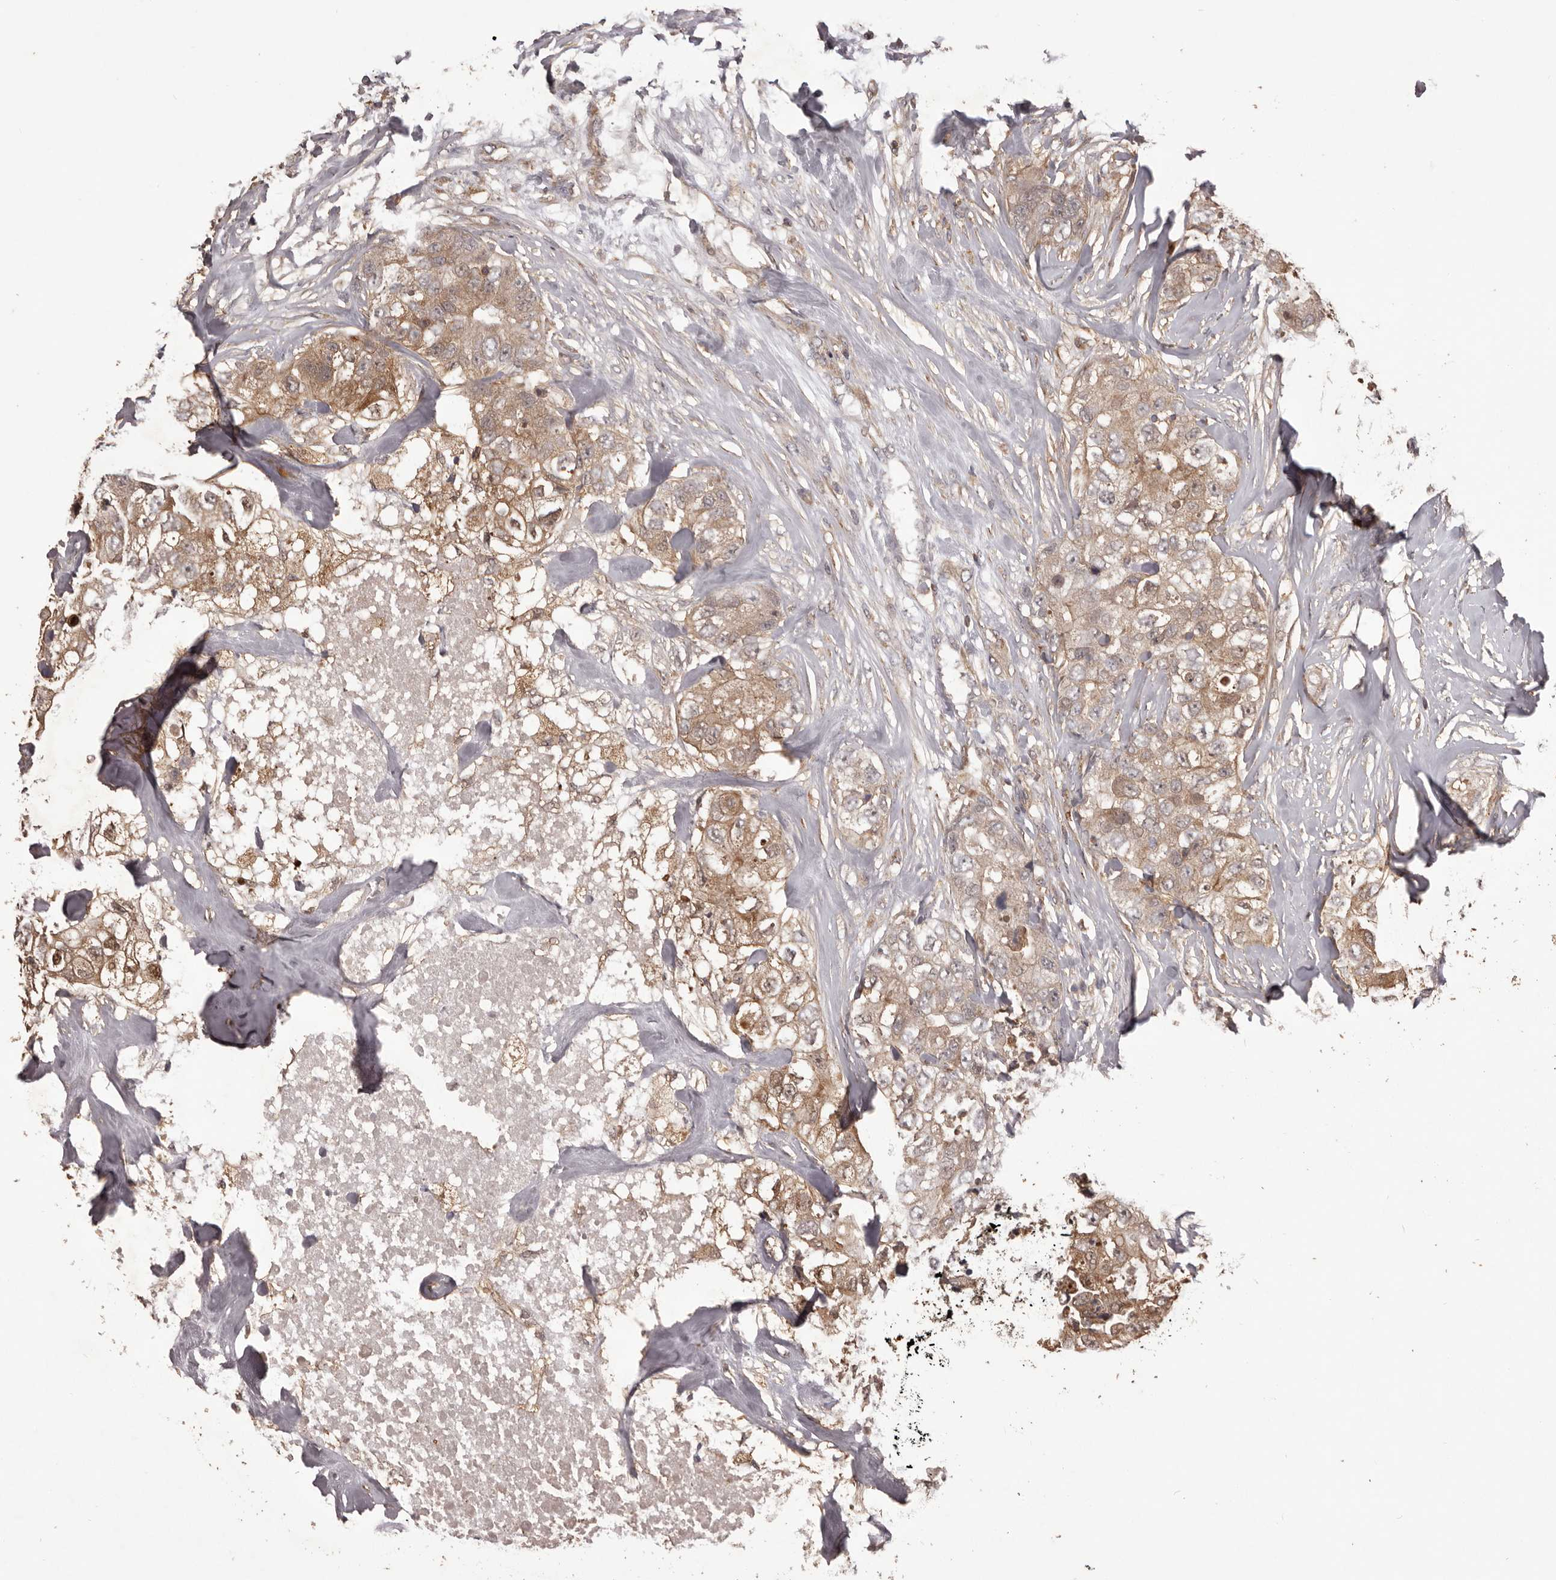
{"staining": {"intensity": "weak", "quantity": ">75%", "location": "cytoplasmic/membranous"}, "tissue": "breast cancer", "cell_type": "Tumor cells", "image_type": "cancer", "snomed": [{"axis": "morphology", "description": "Duct carcinoma"}, {"axis": "topography", "description": "Breast"}], "caption": "About >75% of tumor cells in human breast infiltrating ductal carcinoma show weak cytoplasmic/membranous protein expression as visualized by brown immunohistochemical staining.", "gene": "GLIPR2", "patient": {"sex": "female", "age": 62}}